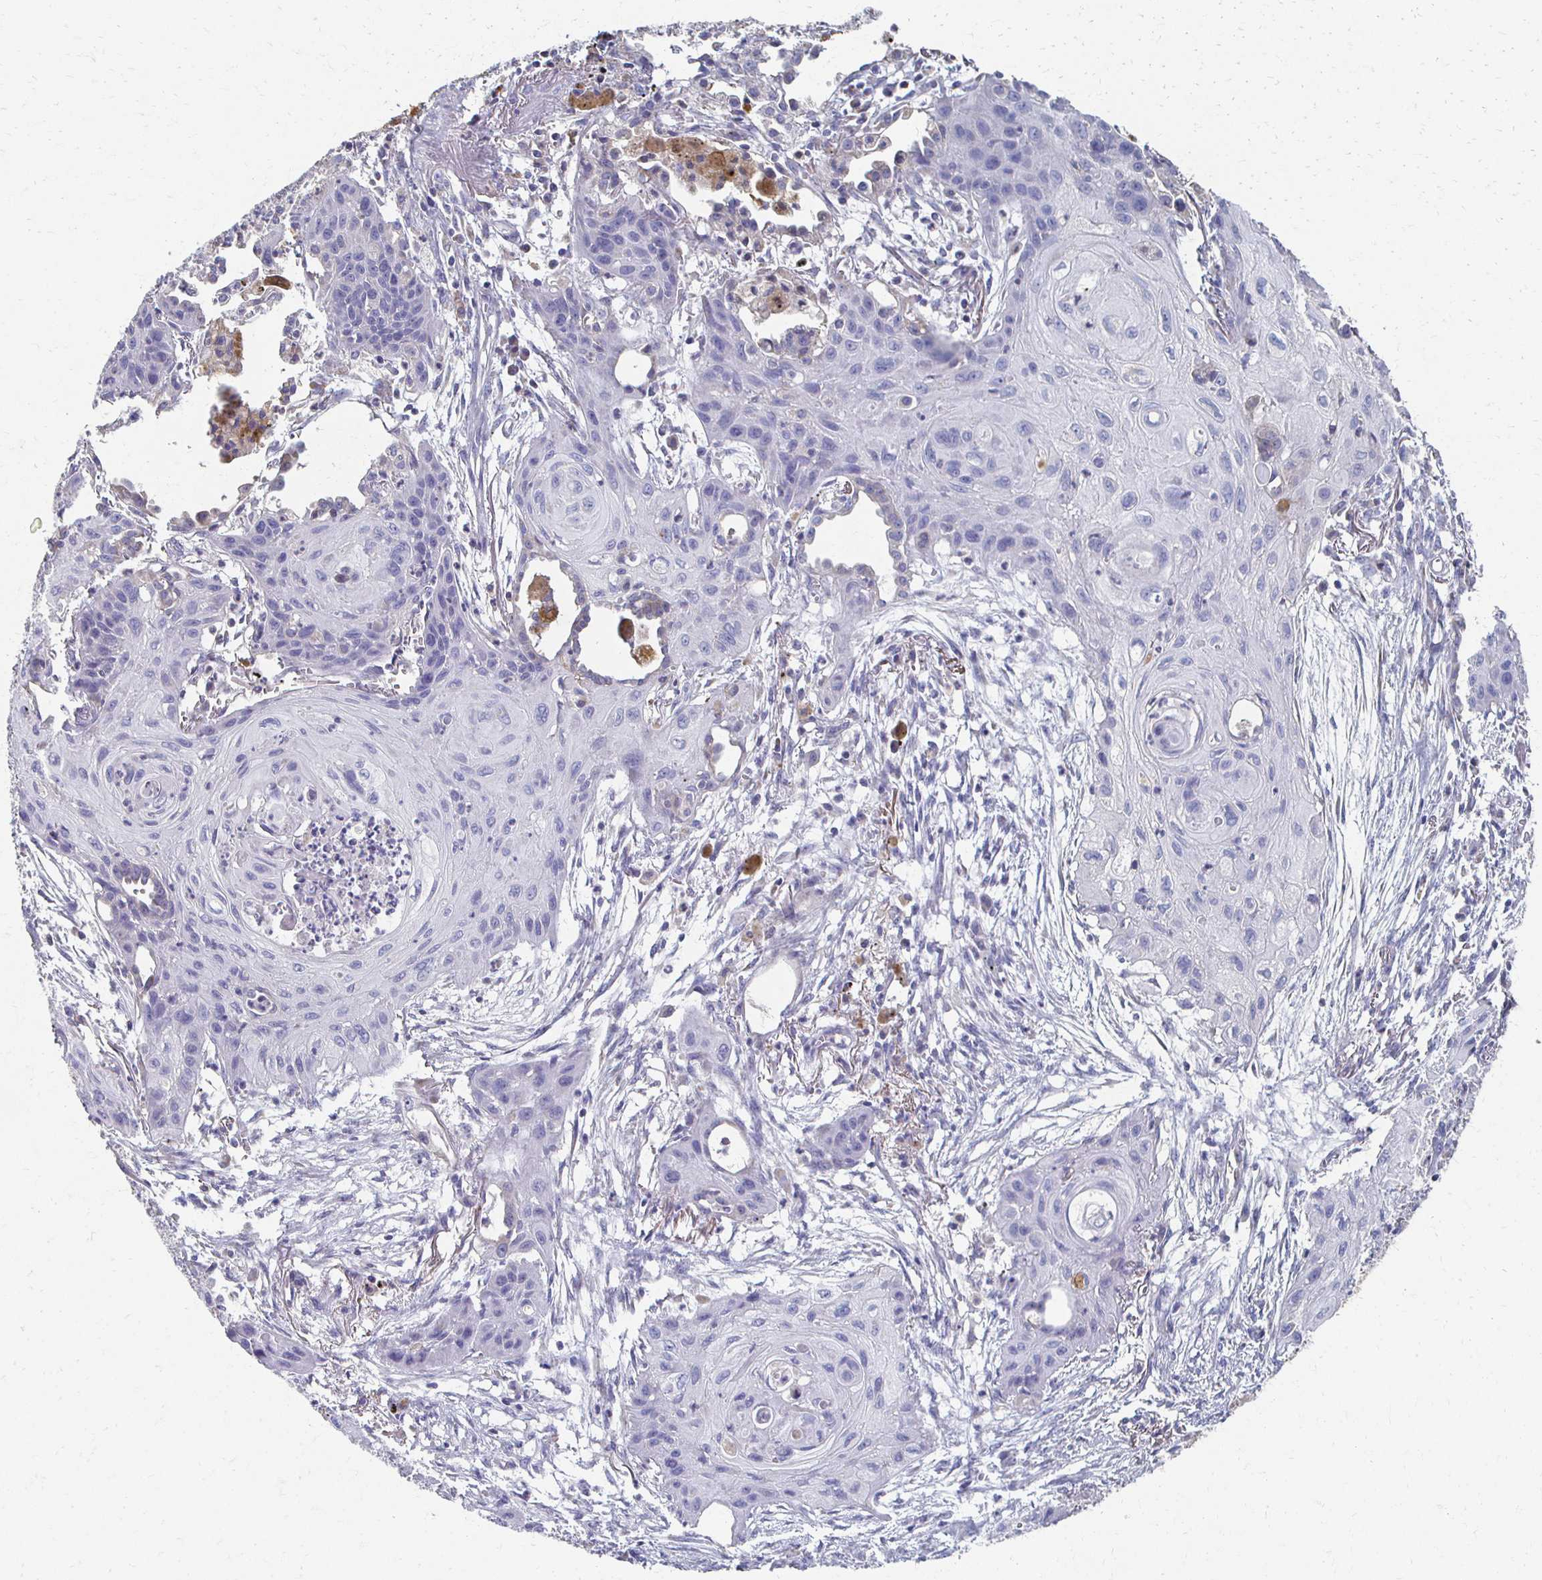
{"staining": {"intensity": "negative", "quantity": "none", "location": "none"}, "tissue": "lung cancer", "cell_type": "Tumor cells", "image_type": "cancer", "snomed": [{"axis": "morphology", "description": "Squamous cell carcinoma, NOS"}, {"axis": "topography", "description": "Lung"}], "caption": "The photomicrograph shows no staining of tumor cells in squamous cell carcinoma (lung).", "gene": "CX3CR1", "patient": {"sex": "male", "age": 71}}